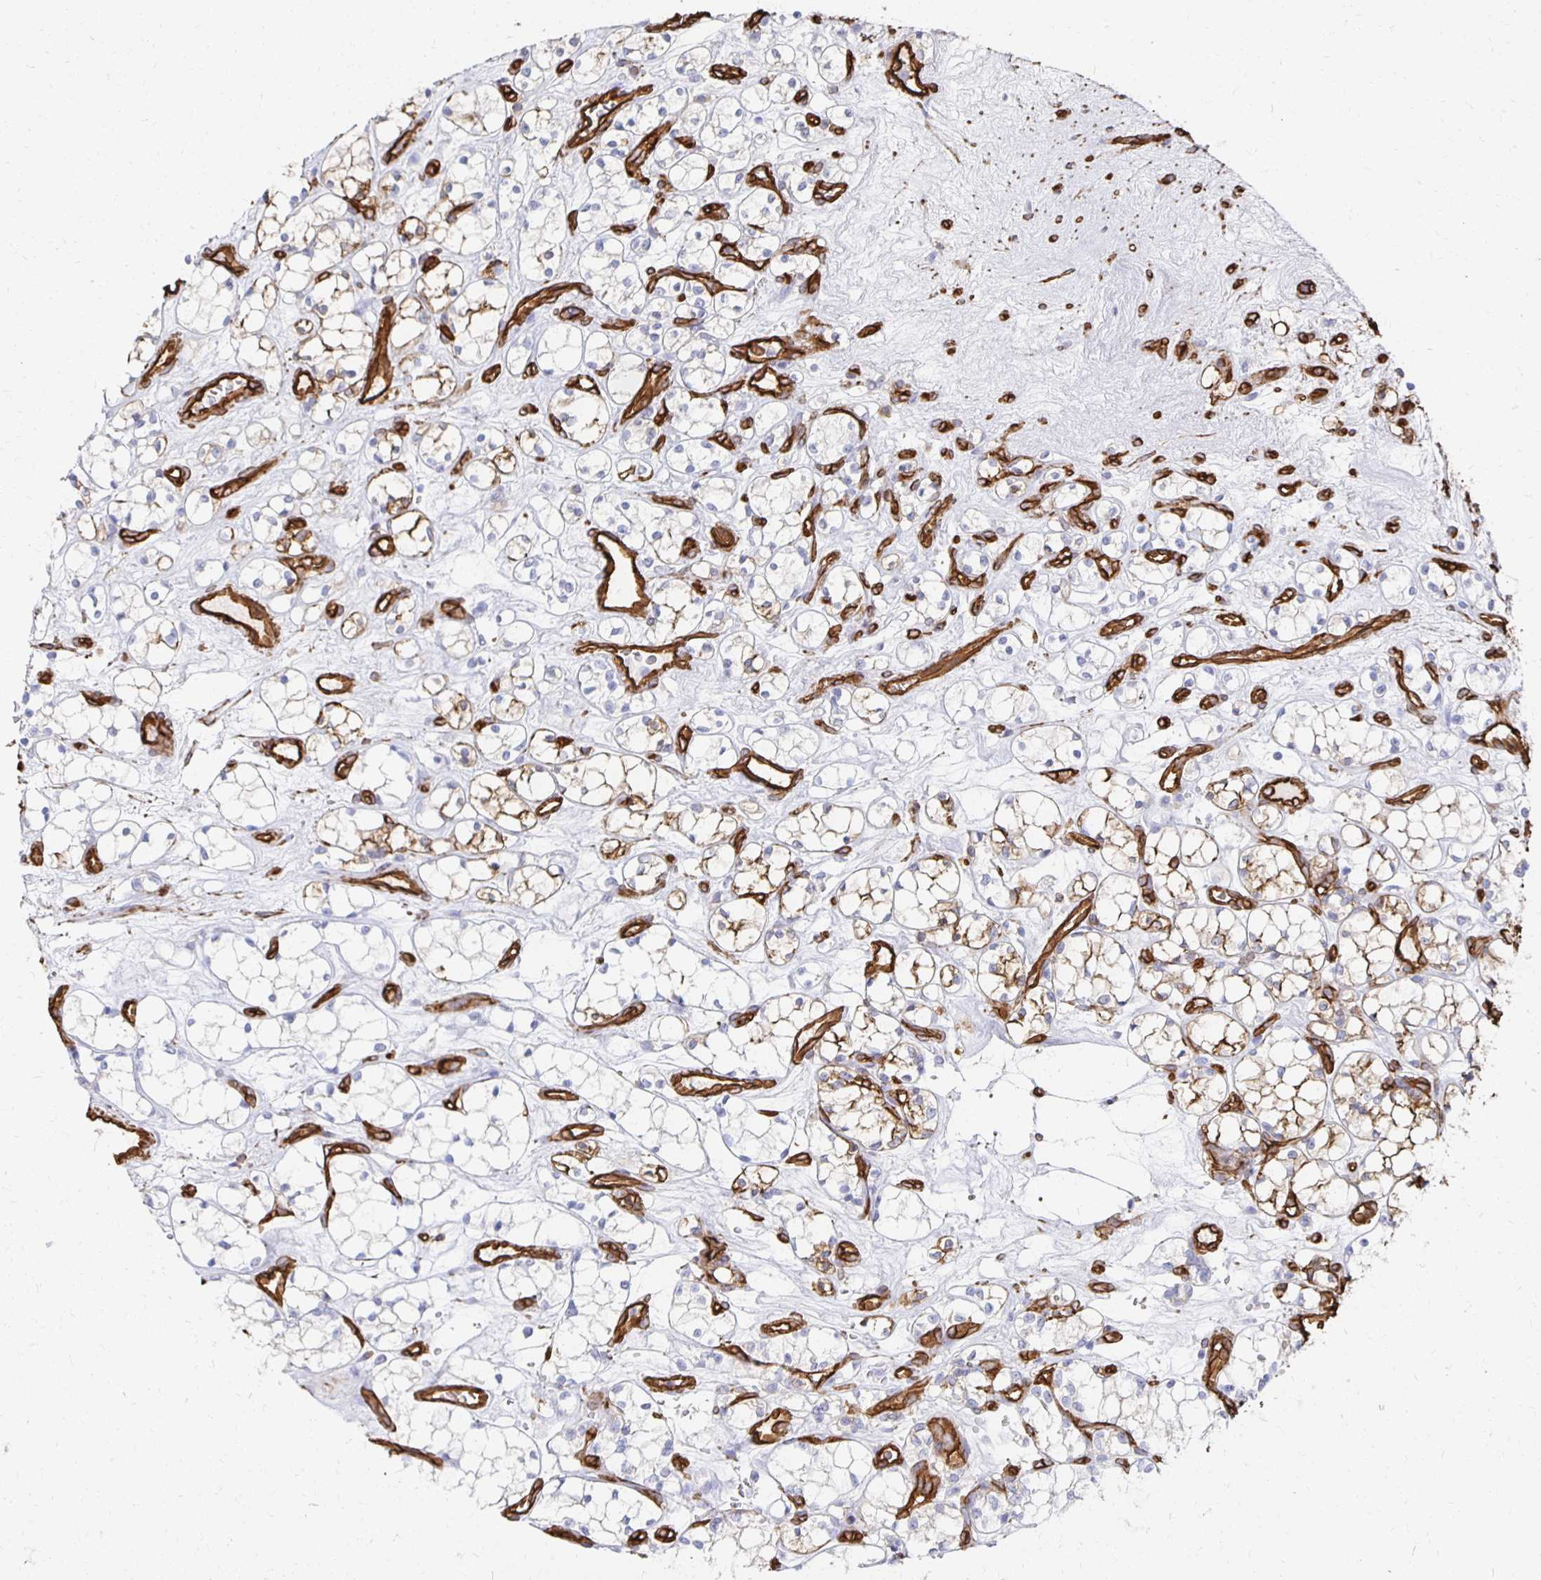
{"staining": {"intensity": "negative", "quantity": "none", "location": "none"}, "tissue": "renal cancer", "cell_type": "Tumor cells", "image_type": "cancer", "snomed": [{"axis": "morphology", "description": "Adenocarcinoma, NOS"}, {"axis": "topography", "description": "Kidney"}], "caption": "Tumor cells show no significant protein expression in adenocarcinoma (renal).", "gene": "VIPR2", "patient": {"sex": "female", "age": 69}}